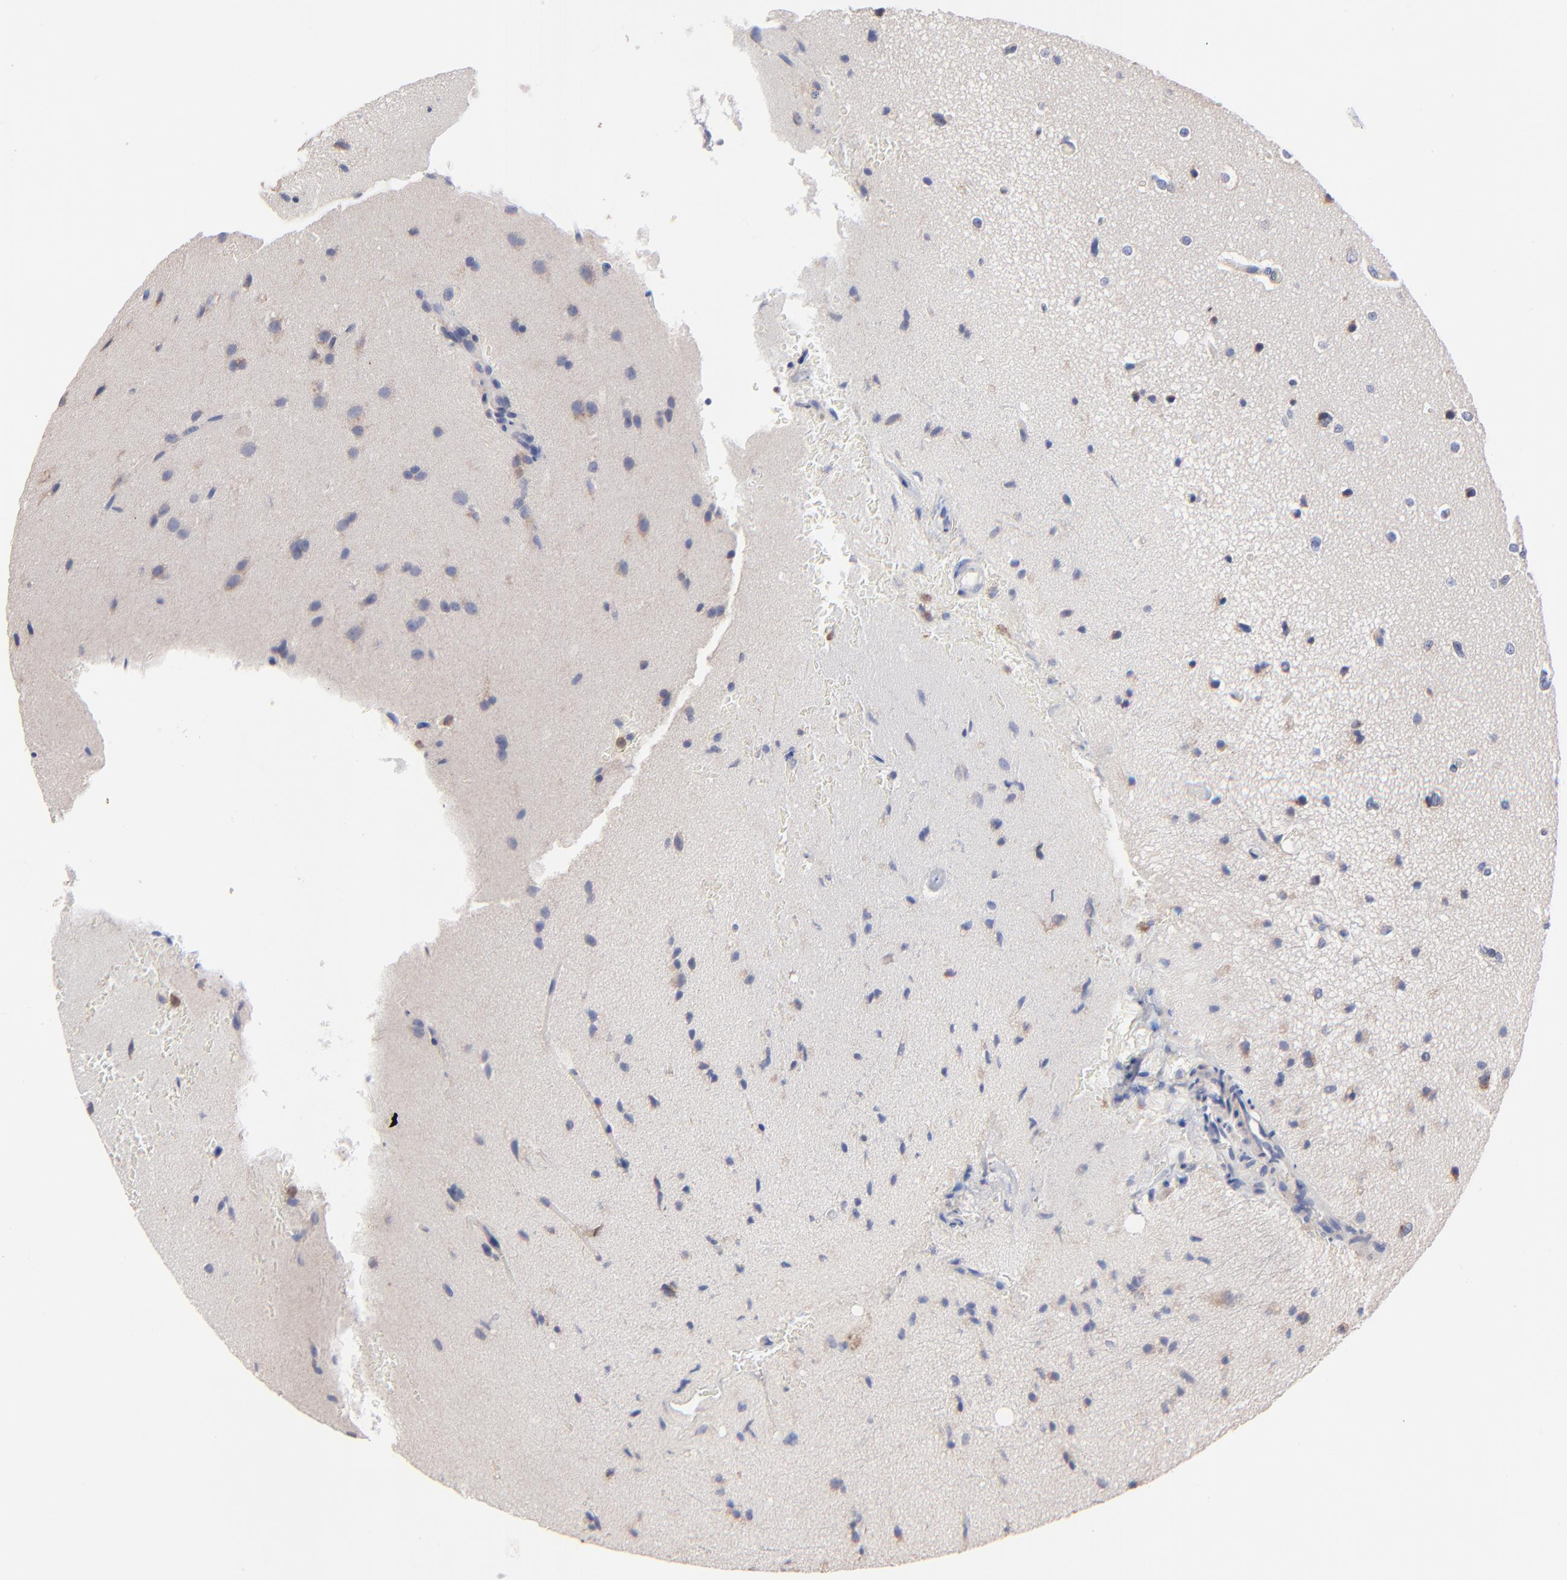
{"staining": {"intensity": "moderate", "quantity": ">75%", "location": "cytoplasmic/membranous"}, "tissue": "glioma", "cell_type": "Tumor cells", "image_type": "cancer", "snomed": [{"axis": "morphology", "description": "Glioma, malignant, Low grade"}, {"axis": "topography", "description": "Cerebral cortex"}], "caption": "The photomicrograph displays immunohistochemical staining of glioma. There is moderate cytoplasmic/membranous staining is appreciated in about >75% of tumor cells.", "gene": "PPFIBP2", "patient": {"sex": "female", "age": 47}}